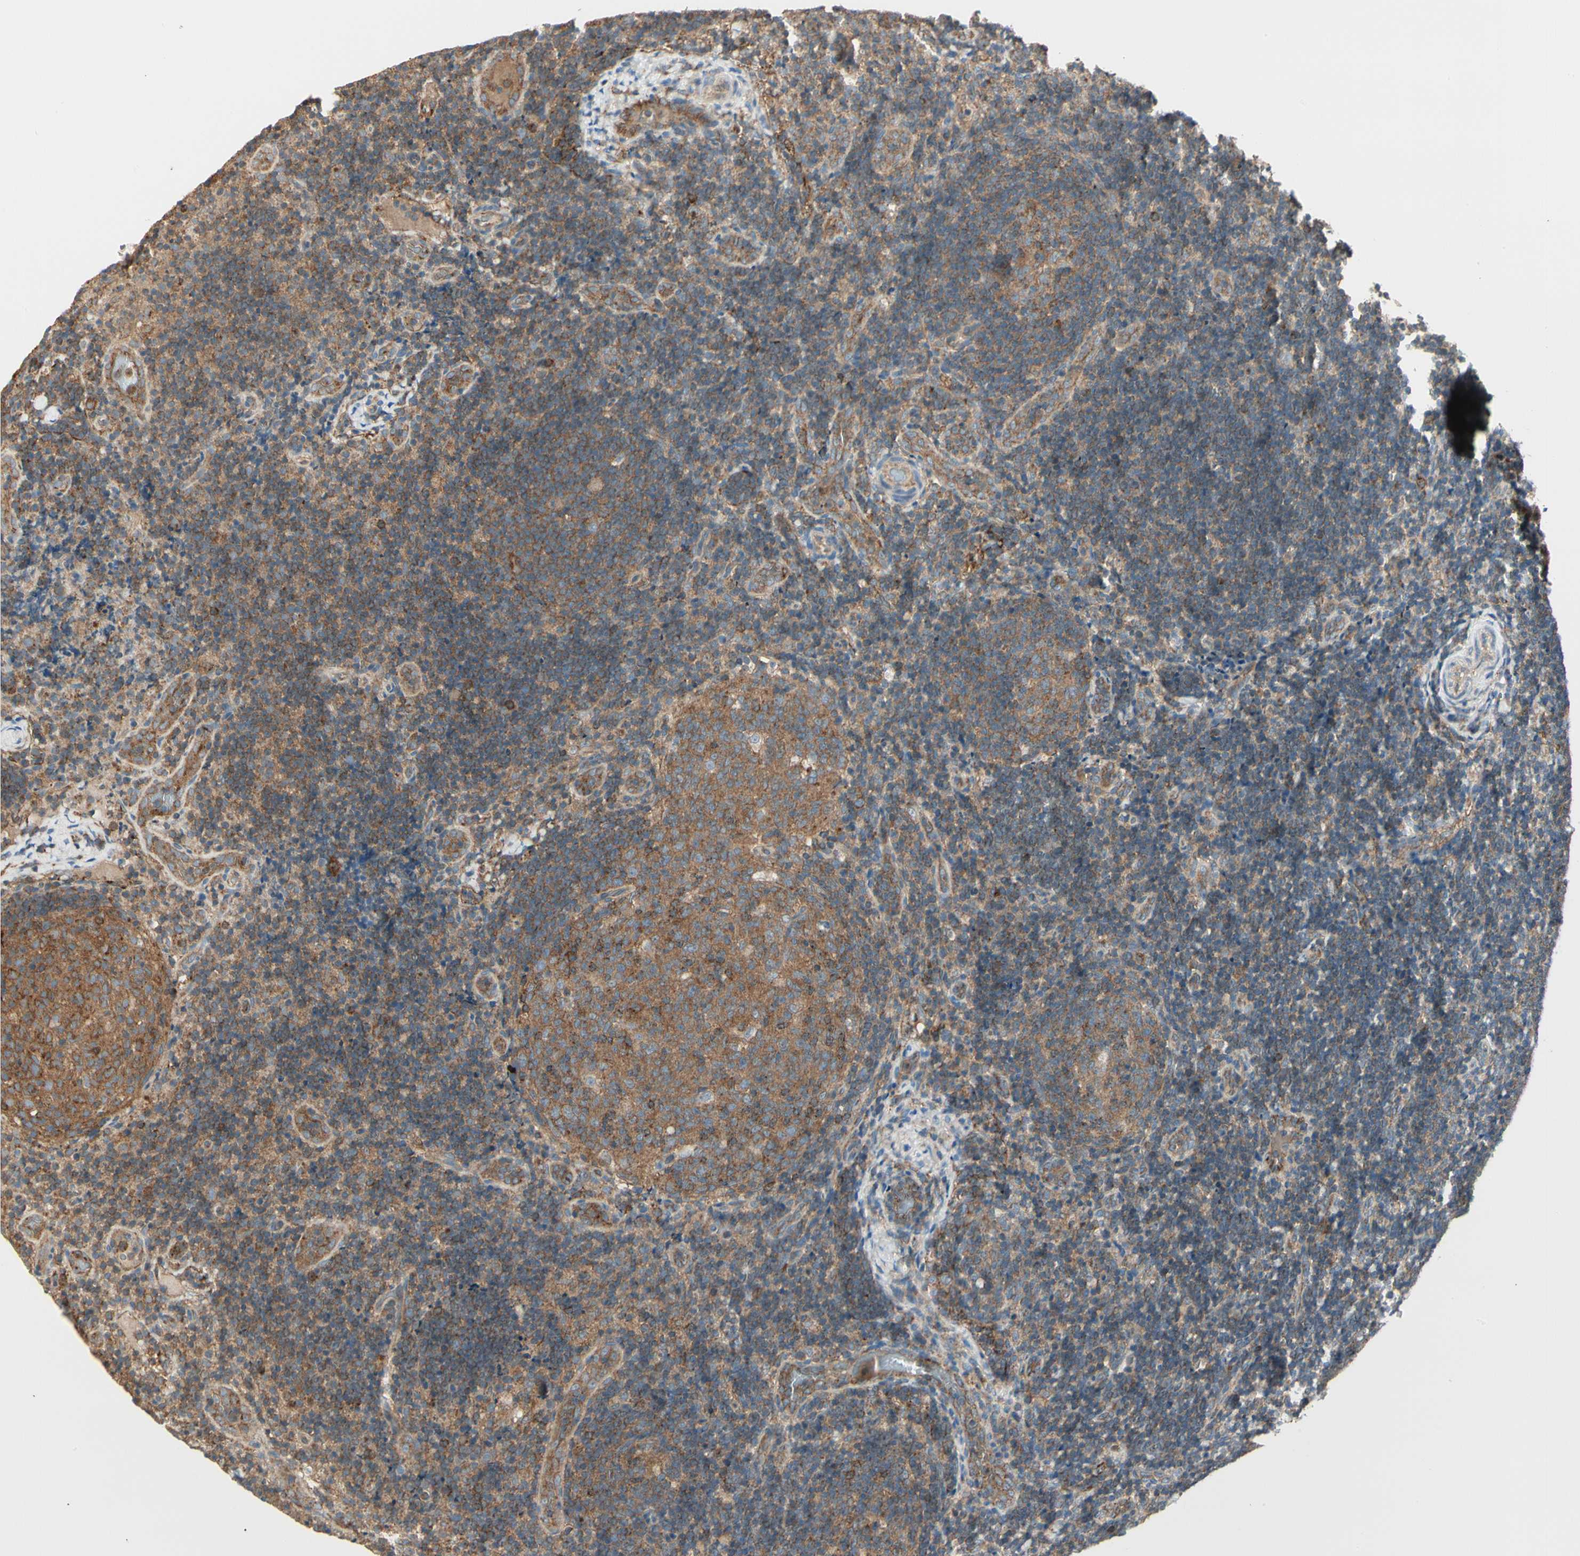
{"staining": {"intensity": "moderate", "quantity": ">75%", "location": "cytoplasmic/membranous"}, "tissue": "lymph node", "cell_type": "Germinal center cells", "image_type": "normal", "snomed": [{"axis": "morphology", "description": "Normal tissue, NOS"}, {"axis": "topography", "description": "Lymph node"}], "caption": "High-magnification brightfield microscopy of benign lymph node stained with DAB (brown) and counterstained with hematoxylin (blue). germinal center cells exhibit moderate cytoplasmic/membranous expression is present in about>75% of cells. Nuclei are stained in blue.", "gene": "AGFG1", "patient": {"sex": "female", "age": 14}}